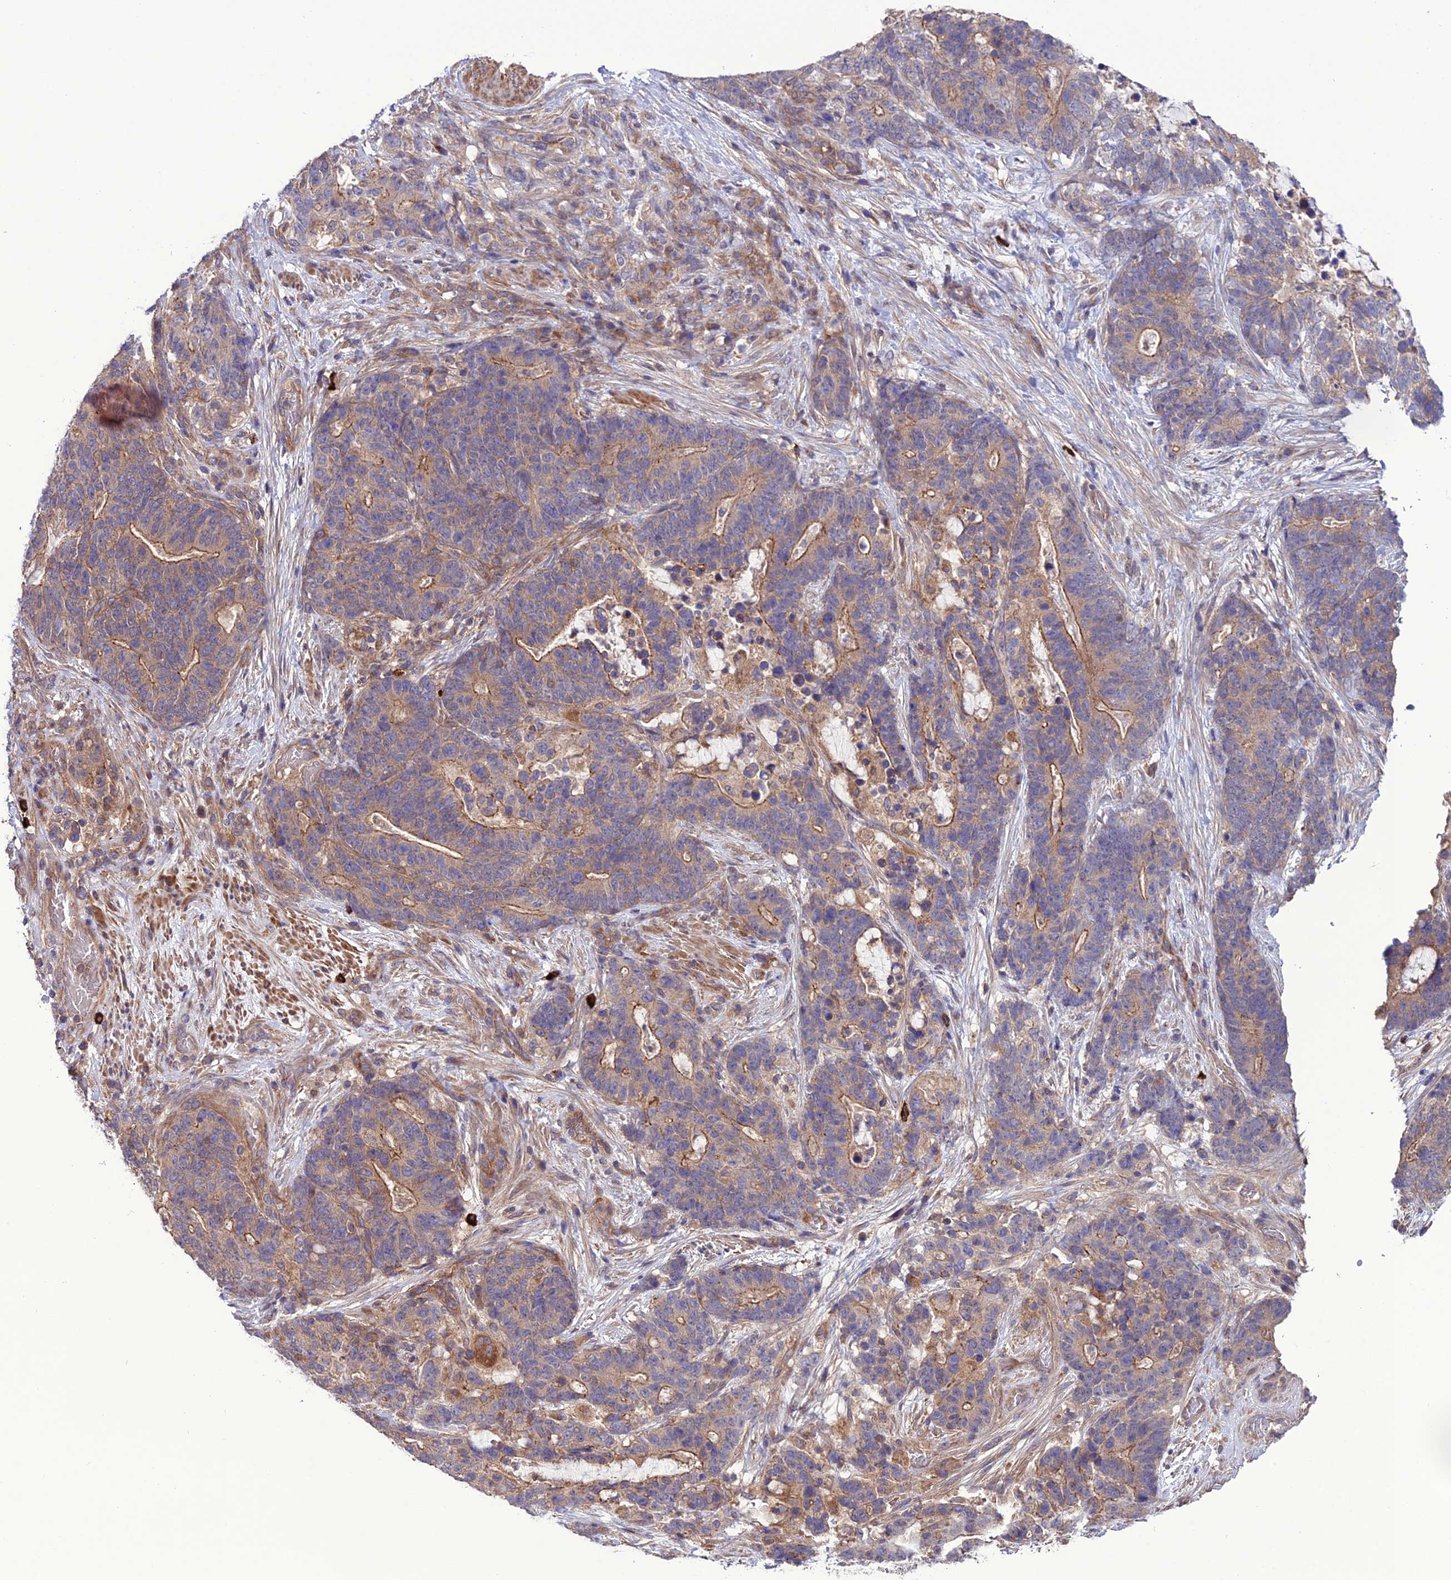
{"staining": {"intensity": "moderate", "quantity": ">75%", "location": "cytoplasmic/membranous"}, "tissue": "stomach cancer", "cell_type": "Tumor cells", "image_type": "cancer", "snomed": [{"axis": "morphology", "description": "Normal tissue, NOS"}, {"axis": "morphology", "description": "Adenocarcinoma, NOS"}, {"axis": "topography", "description": "Stomach"}], "caption": "Immunohistochemistry (IHC) of stomach cancer (adenocarcinoma) reveals medium levels of moderate cytoplasmic/membranous expression in about >75% of tumor cells.", "gene": "PPIL3", "patient": {"sex": "female", "age": 64}}